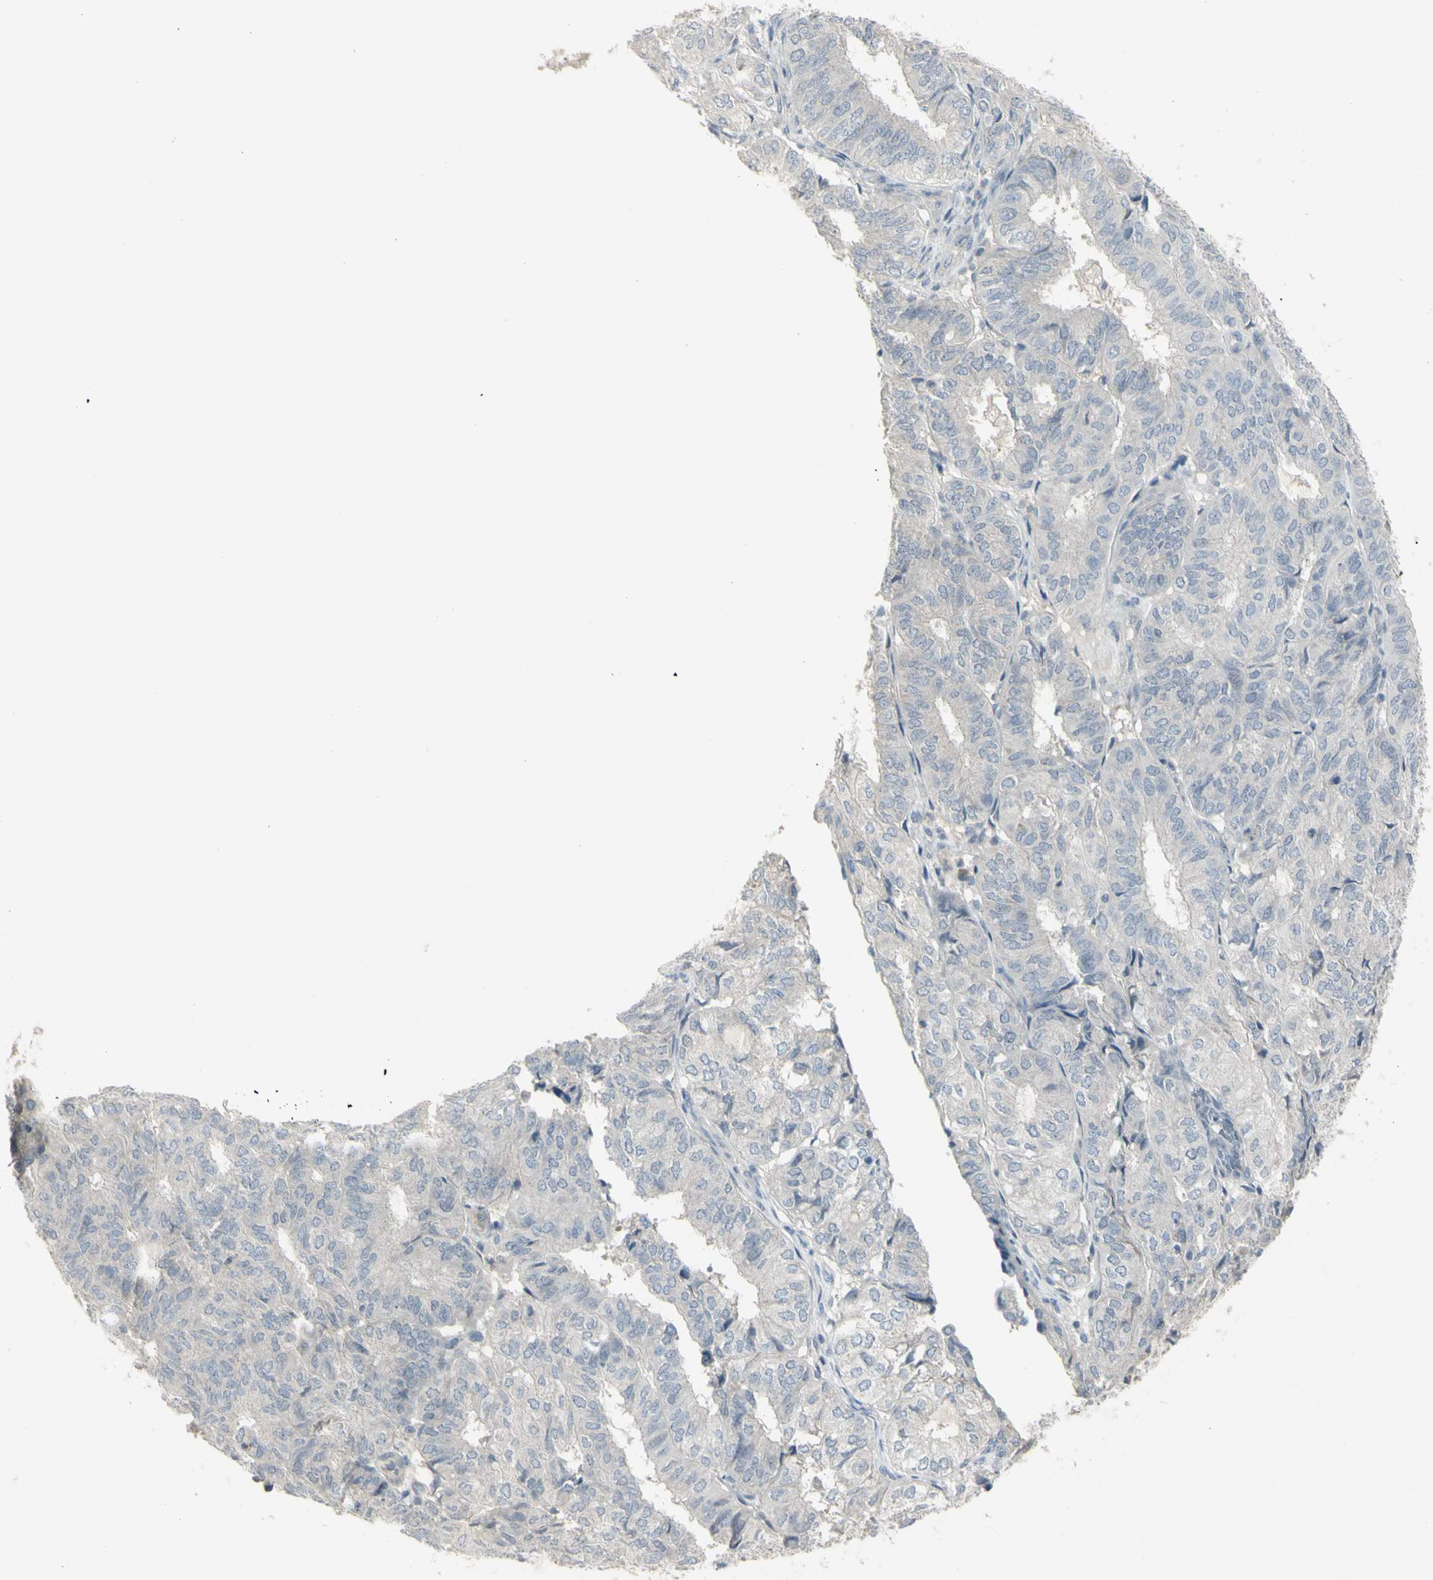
{"staining": {"intensity": "negative", "quantity": "none", "location": "none"}, "tissue": "endometrial cancer", "cell_type": "Tumor cells", "image_type": "cancer", "snomed": [{"axis": "morphology", "description": "Adenocarcinoma, NOS"}, {"axis": "topography", "description": "Uterus"}], "caption": "The IHC histopathology image has no significant staining in tumor cells of endometrial cancer (adenocarcinoma) tissue.", "gene": "PIAS4", "patient": {"sex": "female", "age": 60}}